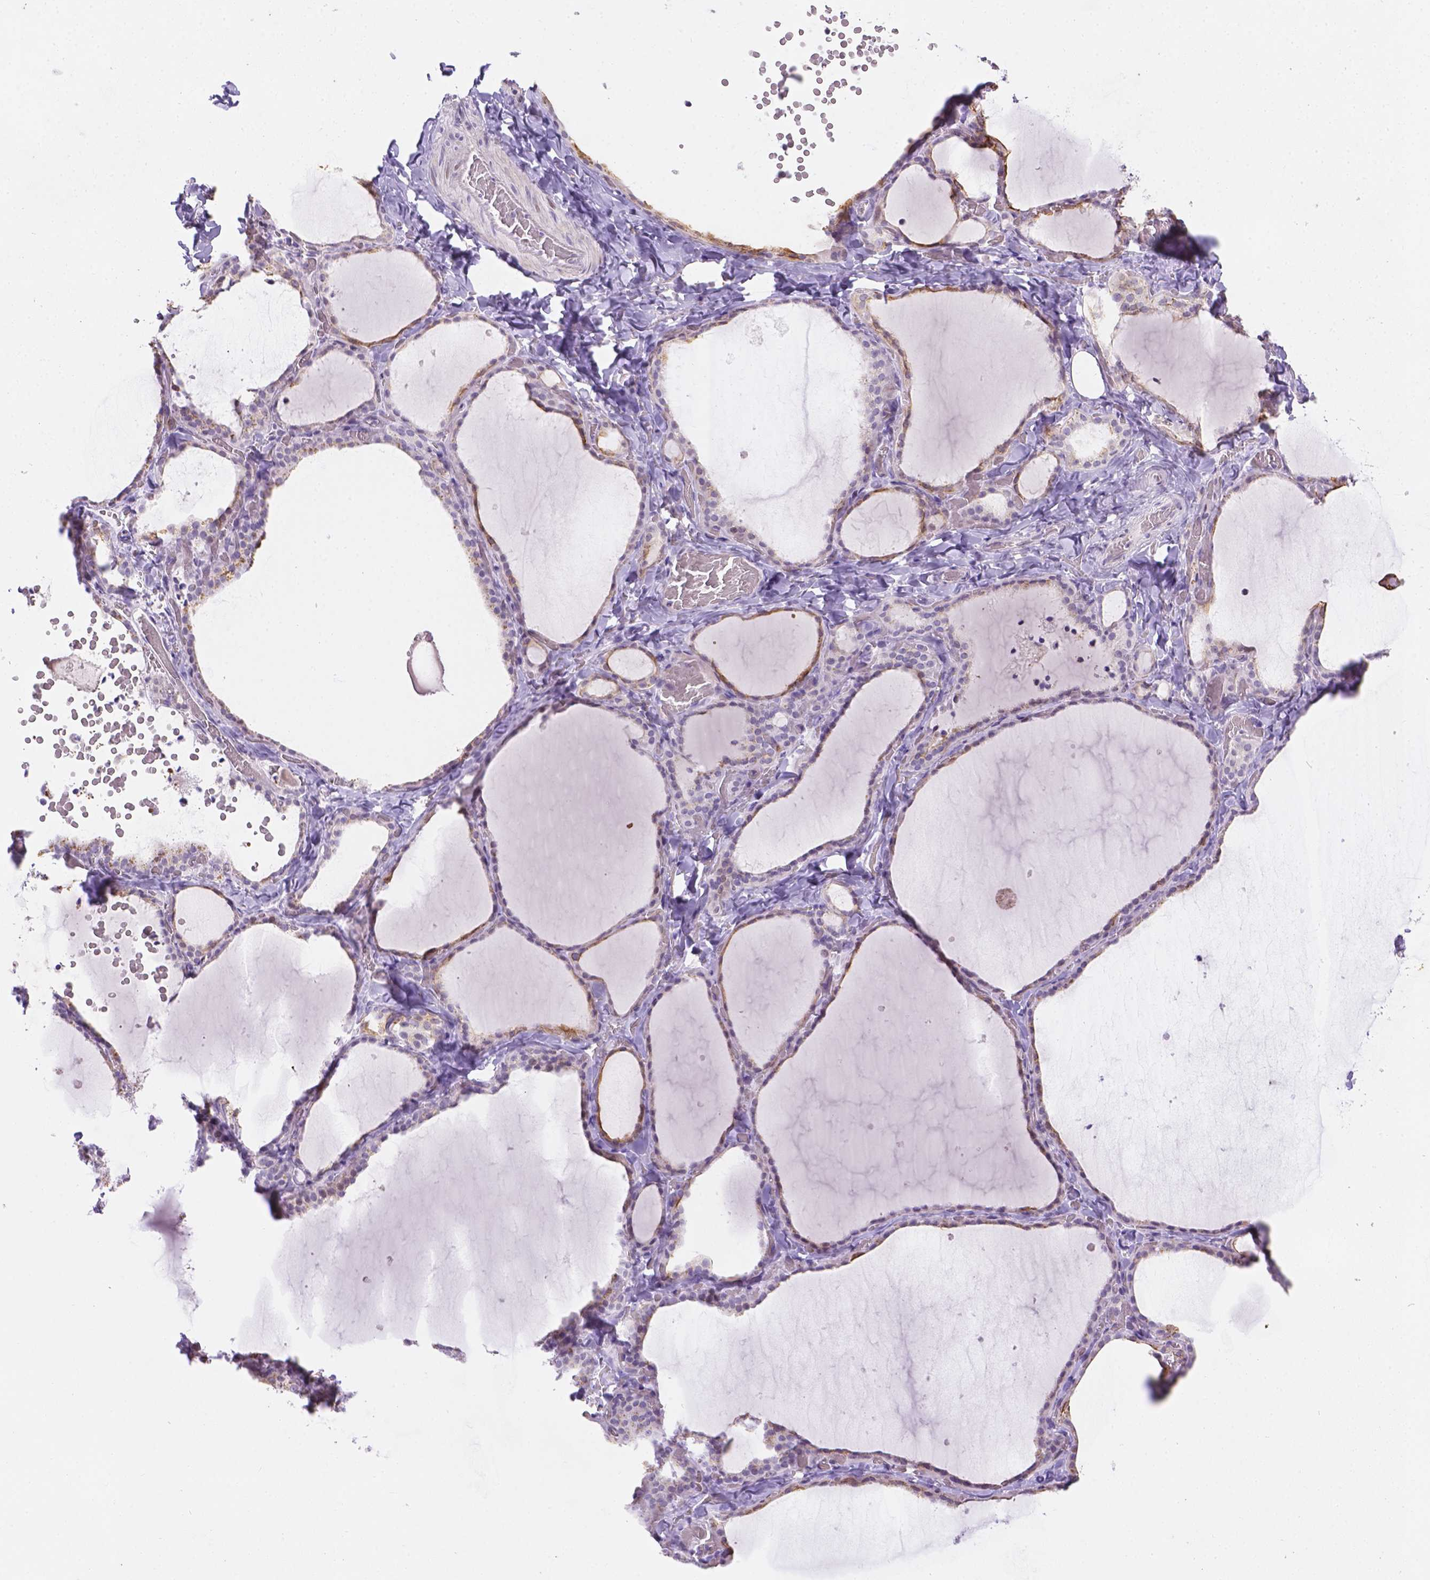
{"staining": {"intensity": "moderate", "quantity": "<25%", "location": "cytoplasmic/membranous"}, "tissue": "thyroid gland", "cell_type": "Glandular cells", "image_type": "normal", "snomed": [{"axis": "morphology", "description": "Normal tissue, NOS"}, {"axis": "topography", "description": "Thyroid gland"}], "caption": "A high-resolution micrograph shows IHC staining of unremarkable thyroid gland, which exhibits moderate cytoplasmic/membranous positivity in about <25% of glandular cells. (Stains: DAB in brown, nuclei in blue, Microscopy: brightfield microscopy at high magnification).", "gene": "DMWD", "patient": {"sex": "female", "age": 22}}